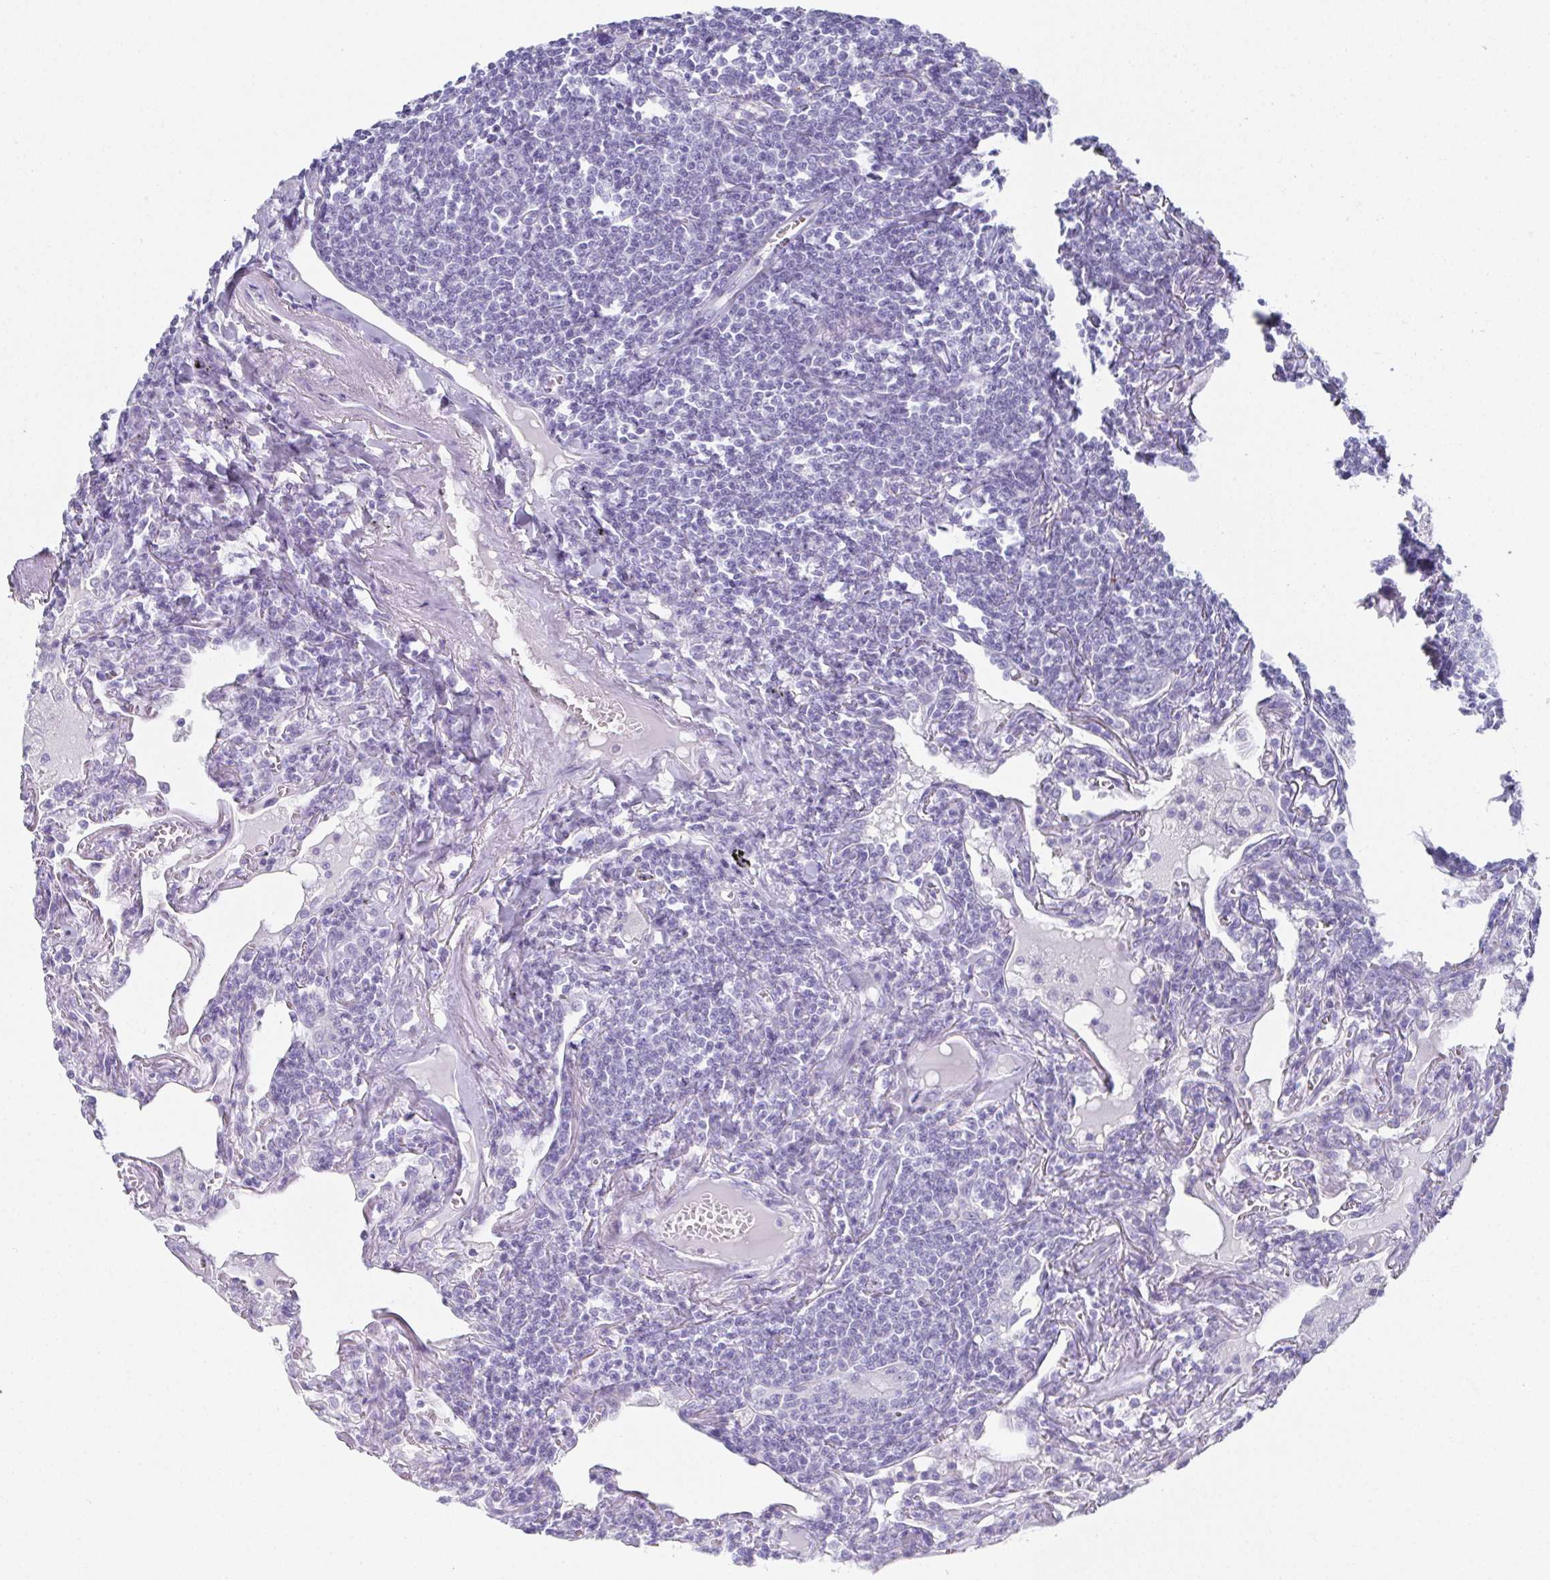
{"staining": {"intensity": "negative", "quantity": "none", "location": "none"}, "tissue": "lymphoma", "cell_type": "Tumor cells", "image_type": "cancer", "snomed": [{"axis": "morphology", "description": "Malignant lymphoma, non-Hodgkin's type, Low grade"}, {"axis": "topography", "description": "Lung"}], "caption": "Malignant lymphoma, non-Hodgkin's type (low-grade) stained for a protein using immunohistochemistry demonstrates no expression tumor cells.", "gene": "SYCP1", "patient": {"sex": "female", "age": 71}}